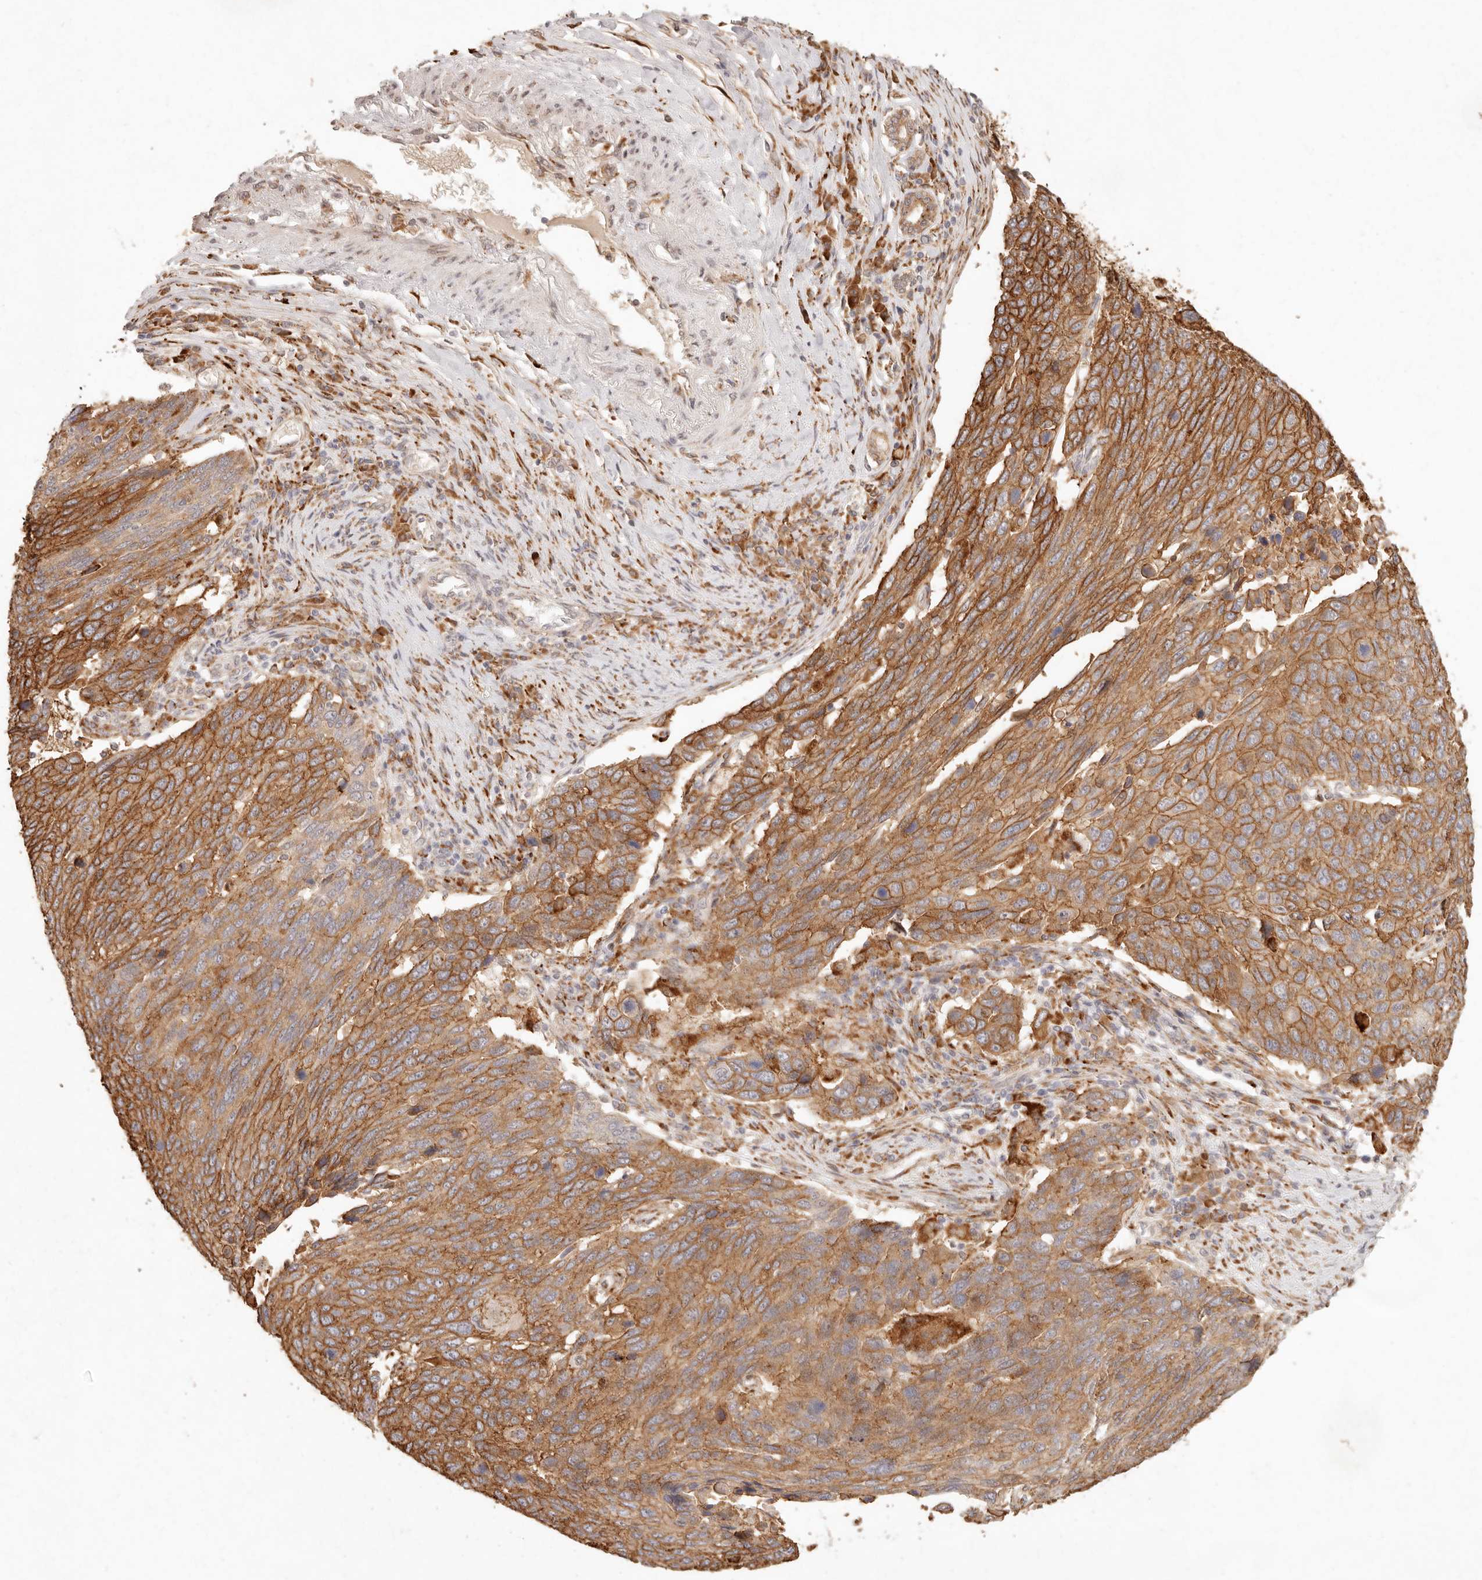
{"staining": {"intensity": "strong", "quantity": ">75%", "location": "cytoplasmic/membranous"}, "tissue": "lung cancer", "cell_type": "Tumor cells", "image_type": "cancer", "snomed": [{"axis": "morphology", "description": "Squamous cell carcinoma, NOS"}, {"axis": "topography", "description": "Lung"}], "caption": "Immunohistochemistry photomicrograph of neoplastic tissue: squamous cell carcinoma (lung) stained using IHC exhibits high levels of strong protein expression localized specifically in the cytoplasmic/membranous of tumor cells, appearing as a cytoplasmic/membranous brown color.", "gene": "C1orf127", "patient": {"sex": "male", "age": 66}}